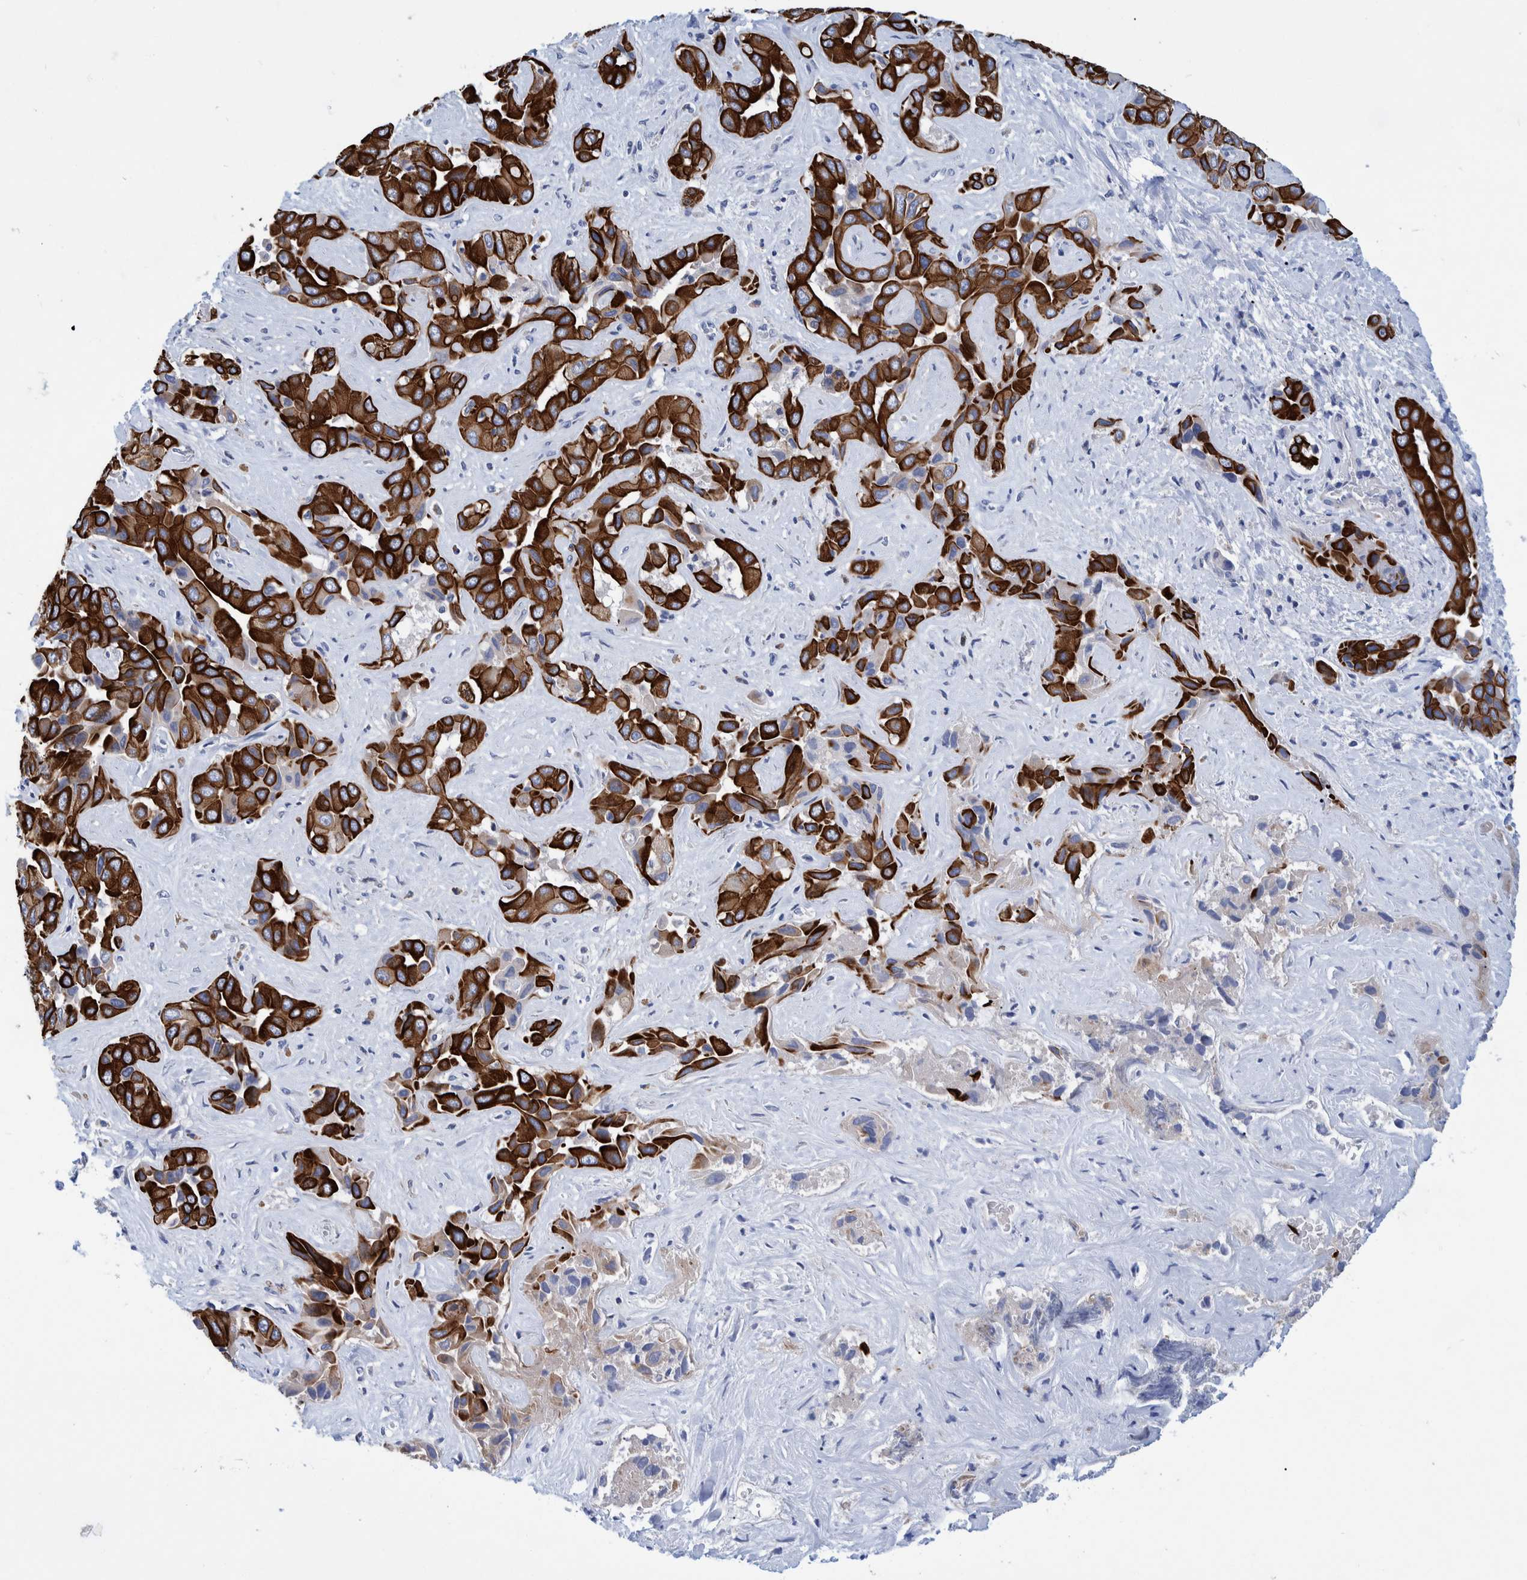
{"staining": {"intensity": "strong", "quantity": ">75%", "location": "cytoplasmic/membranous"}, "tissue": "liver cancer", "cell_type": "Tumor cells", "image_type": "cancer", "snomed": [{"axis": "morphology", "description": "Cholangiocarcinoma"}, {"axis": "topography", "description": "Liver"}], "caption": "An image showing strong cytoplasmic/membranous expression in about >75% of tumor cells in liver cholangiocarcinoma, as visualized by brown immunohistochemical staining.", "gene": "MKS1", "patient": {"sex": "female", "age": 52}}